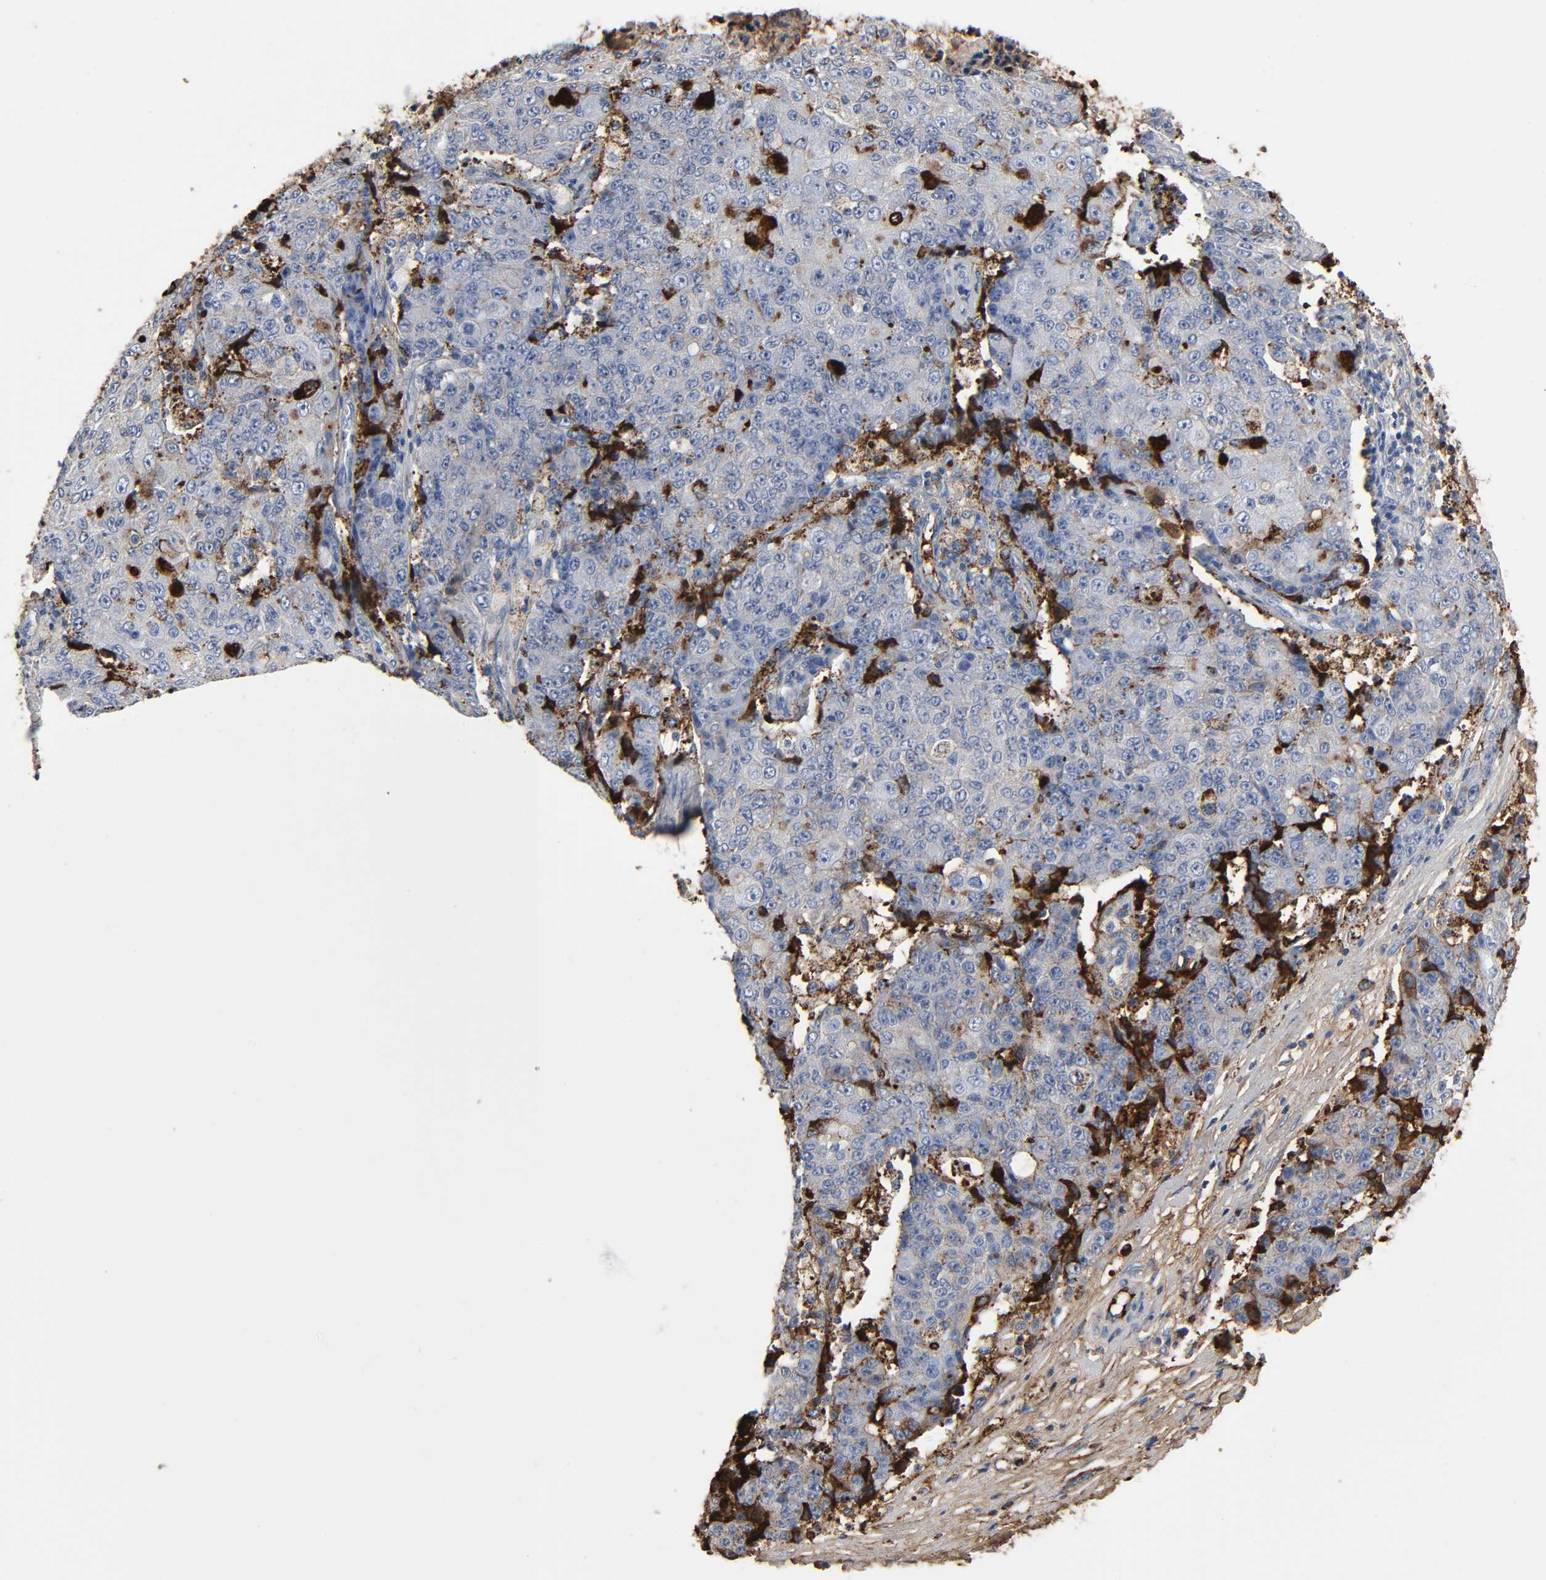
{"staining": {"intensity": "moderate", "quantity": "25%-75%", "location": "cytoplasmic/membranous"}, "tissue": "ovarian cancer", "cell_type": "Tumor cells", "image_type": "cancer", "snomed": [{"axis": "morphology", "description": "Carcinoma, endometroid"}, {"axis": "topography", "description": "Ovary"}], "caption": "The micrograph exhibits a brown stain indicating the presence of a protein in the cytoplasmic/membranous of tumor cells in ovarian cancer (endometroid carcinoma).", "gene": "C3", "patient": {"sex": "female", "age": 42}}